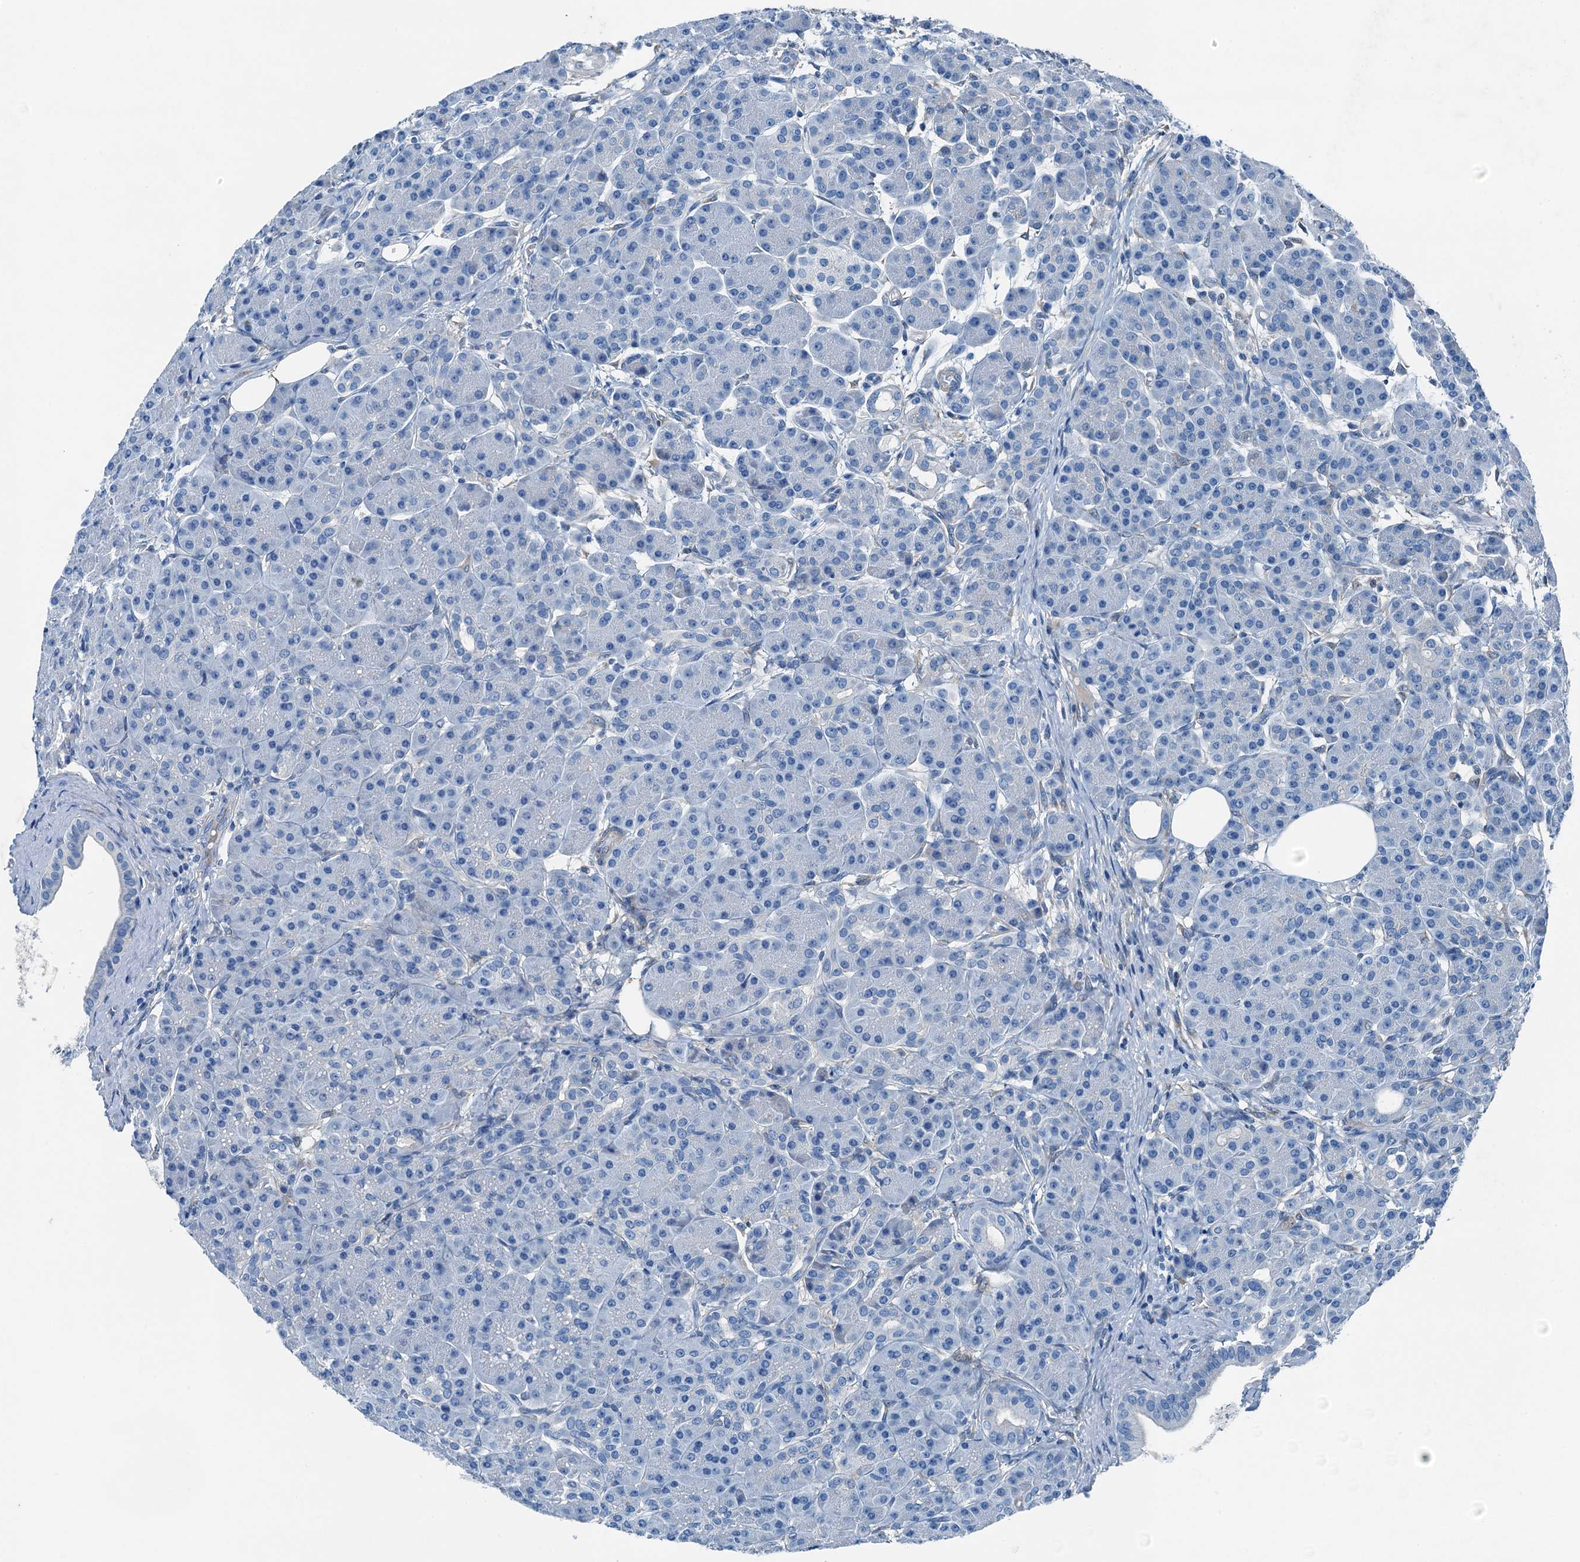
{"staining": {"intensity": "negative", "quantity": "none", "location": "none"}, "tissue": "pancreas", "cell_type": "Exocrine glandular cells", "image_type": "normal", "snomed": [{"axis": "morphology", "description": "Normal tissue, NOS"}, {"axis": "topography", "description": "Pancreas"}], "caption": "Protein analysis of normal pancreas exhibits no significant positivity in exocrine glandular cells.", "gene": "RAB3IL1", "patient": {"sex": "male", "age": 63}}